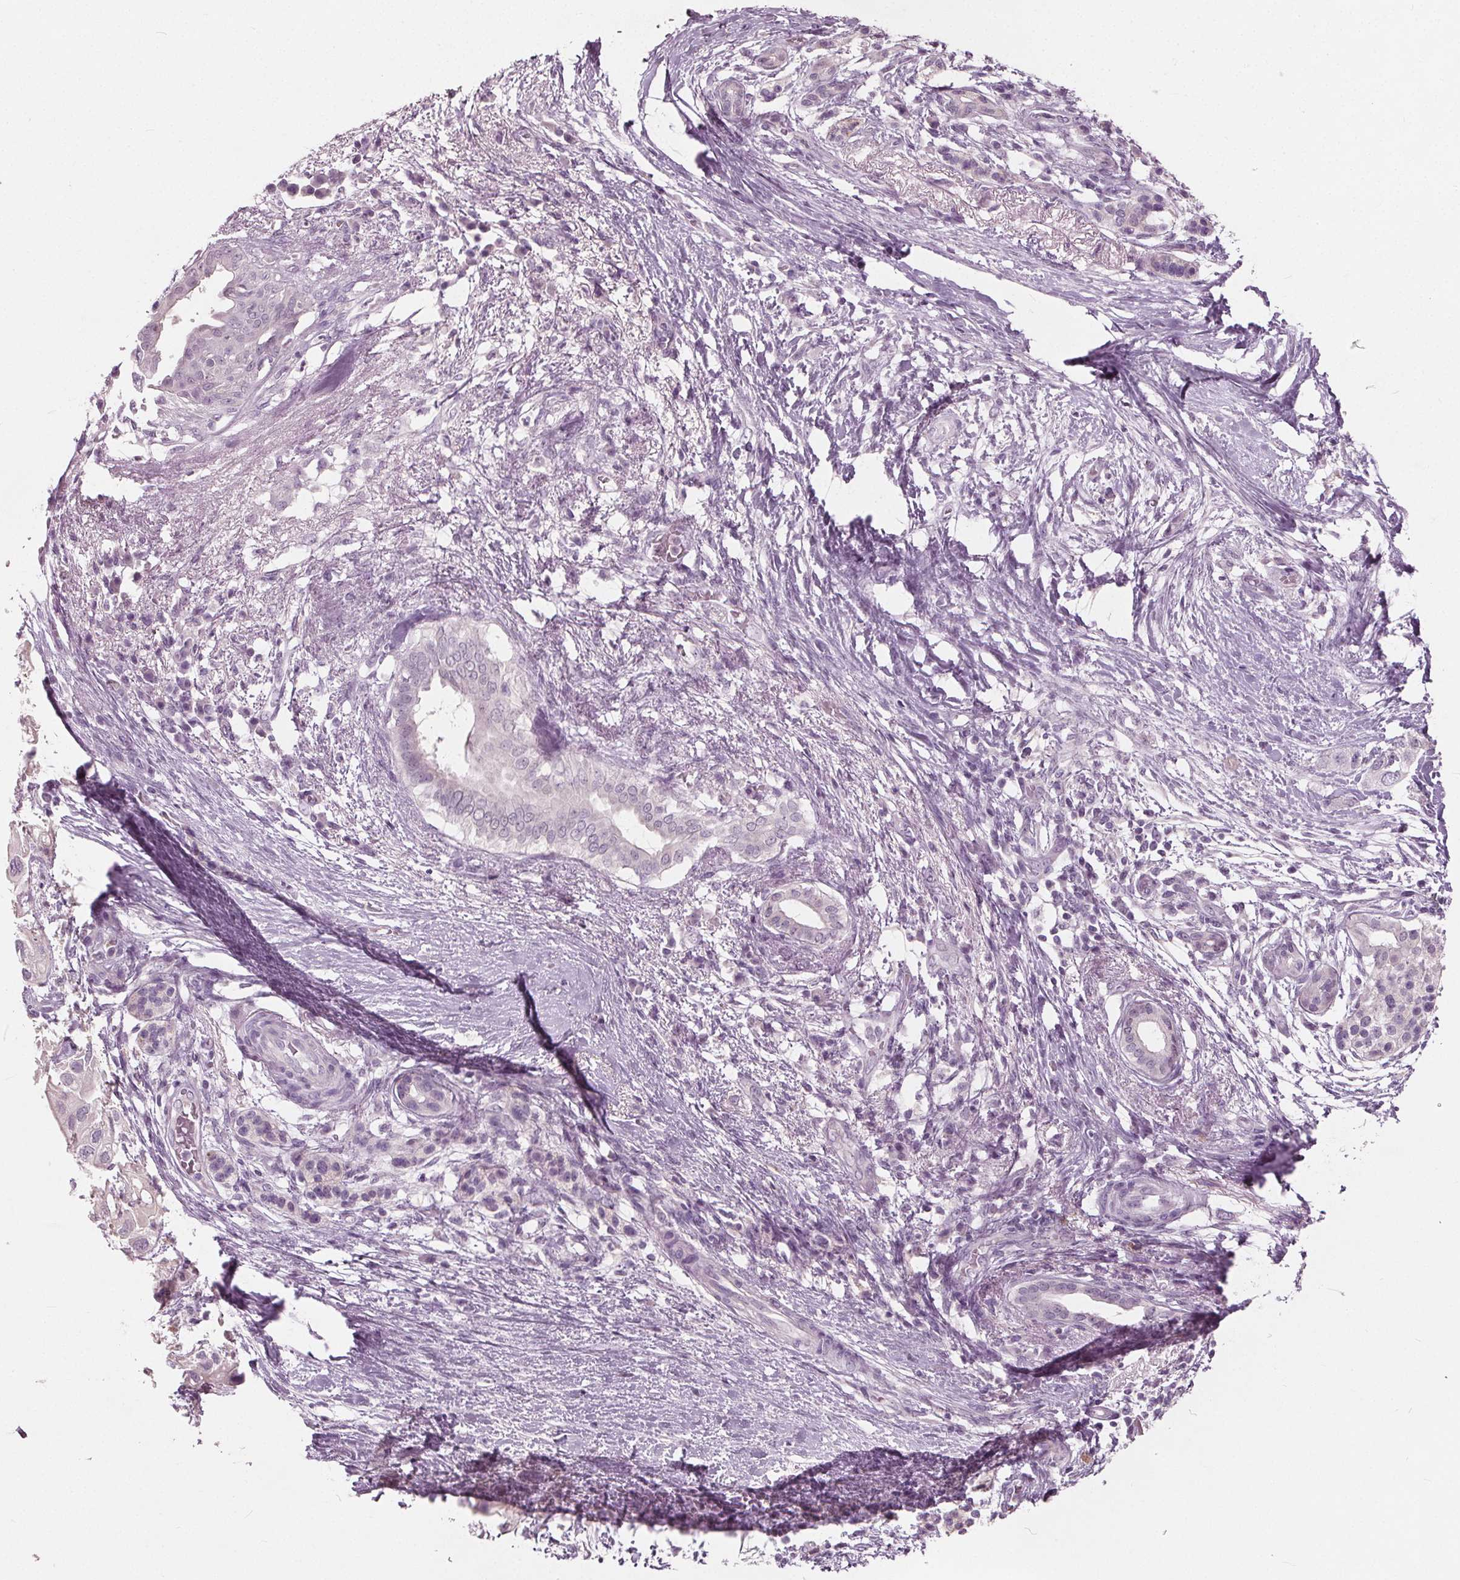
{"staining": {"intensity": "negative", "quantity": "none", "location": "none"}, "tissue": "pancreatic cancer", "cell_type": "Tumor cells", "image_type": "cancer", "snomed": [{"axis": "morphology", "description": "Adenocarcinoma, NOS"}, {"axis": "topography", "description": "Pancreas"}], "caption": "High magnification brightfield microscopy of adenocarcinoma (pancreatic) stained with DAB (3,3'-diaminobenzidine) (brown) and counterstained with hematoxylin (blue): tumor cells show no significant positivity.", "gene": "TKFC", "patient": {"sex": "female", "age": 72}}